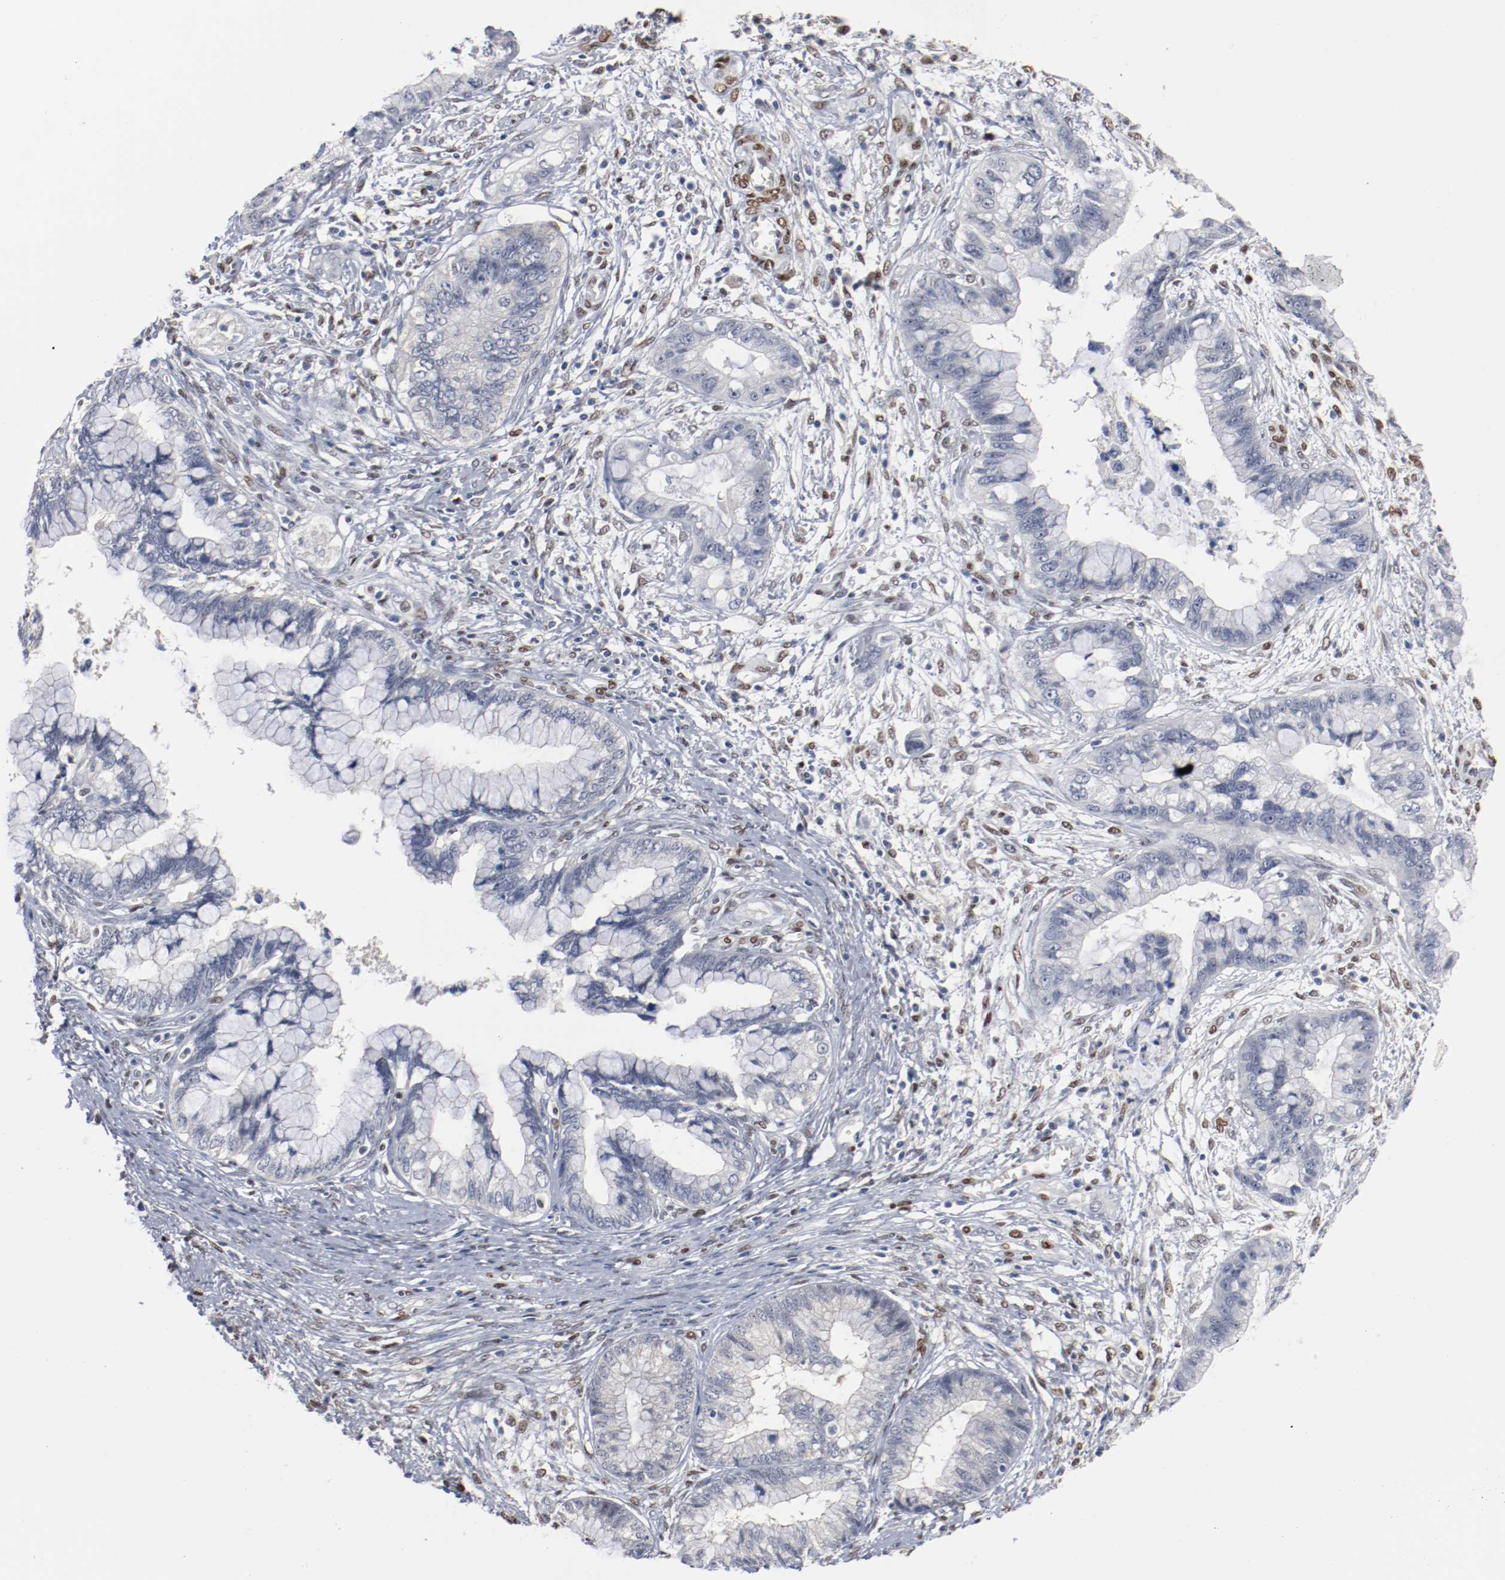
{"staining": {"intensity": "negative", "quantity": "none", "location": "none"}, "tissue": "cervical cancer", "cell_type": "Tumor cells", "image_type": "cancer", "snomed": [{"axis": "morphology", "description": "Adenocarcinoma, NOS"}, {"axis": "topography", "description": "Cervix"}], "caption": "Tumor cells are negative for brown protein staining in adenocarcinoma (cervical). Brightfield microscopy of IHC stained with DAB (brown) and hematoxylin (blue), captured at high magnification.", "gene": "ZEB2", "patient": {"sex": "female", "age": 44}}